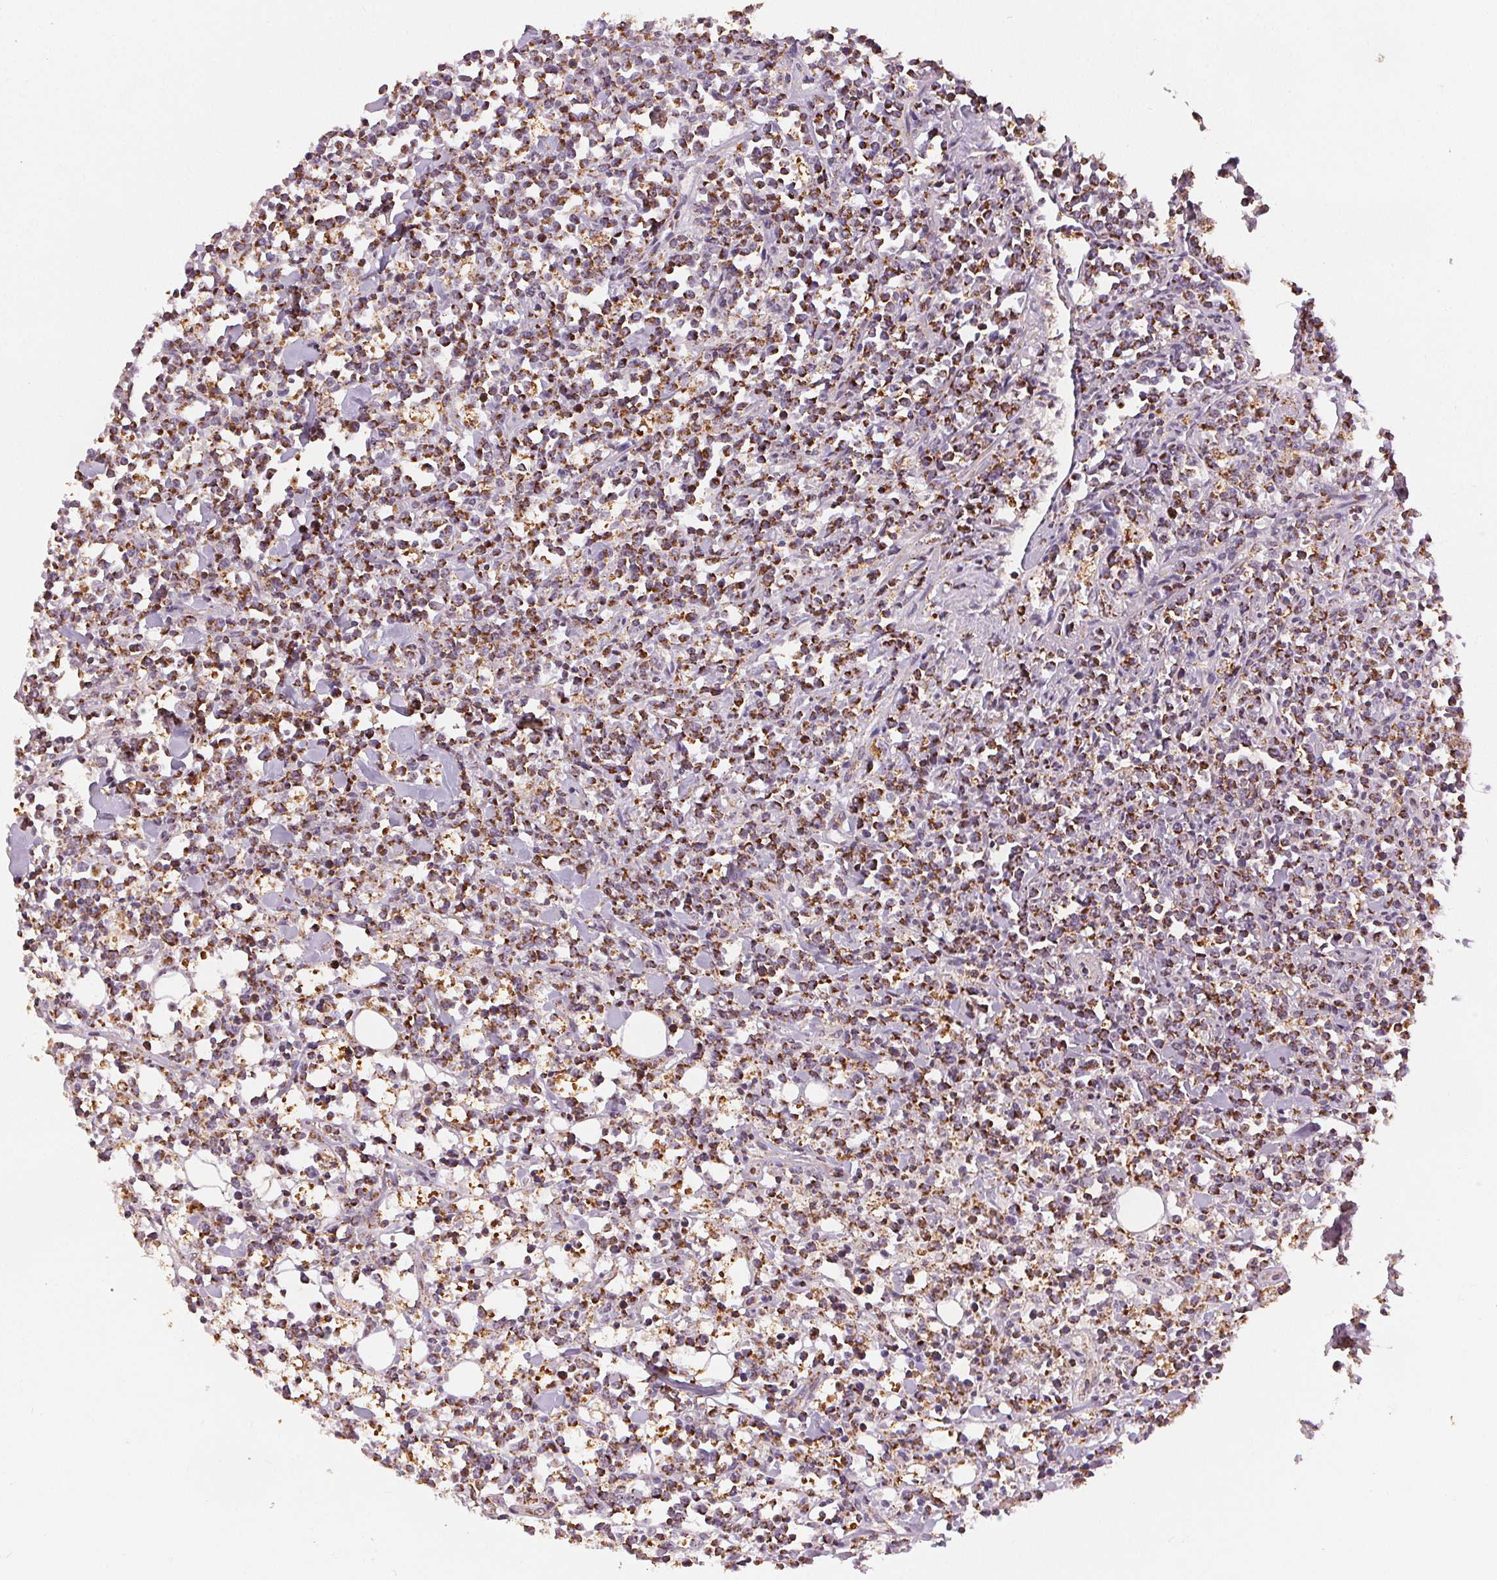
{"staining": {"intensity": "strong", "quantity": "25%-75%", "location": "cytoplasmic/membranous"}, "tissue": "lymphoma", "cell_type": "Tumor cells", "image_type": "cancer", "snomed": [{"axis": "morphology", "description": "Malignant lymphoma, non-Hodgkin's type, High grade"}, {"axis": "topography", "description": "Small intestine"}], "caption": "A brown stain highlights strong cytoplasmic/membranous staining of a protein in high-grade malignant lymphoma, non-Hodgkin's type tumor cells.", "gene": "SDHB", "patient": {"sex": "female", "age": 56}}